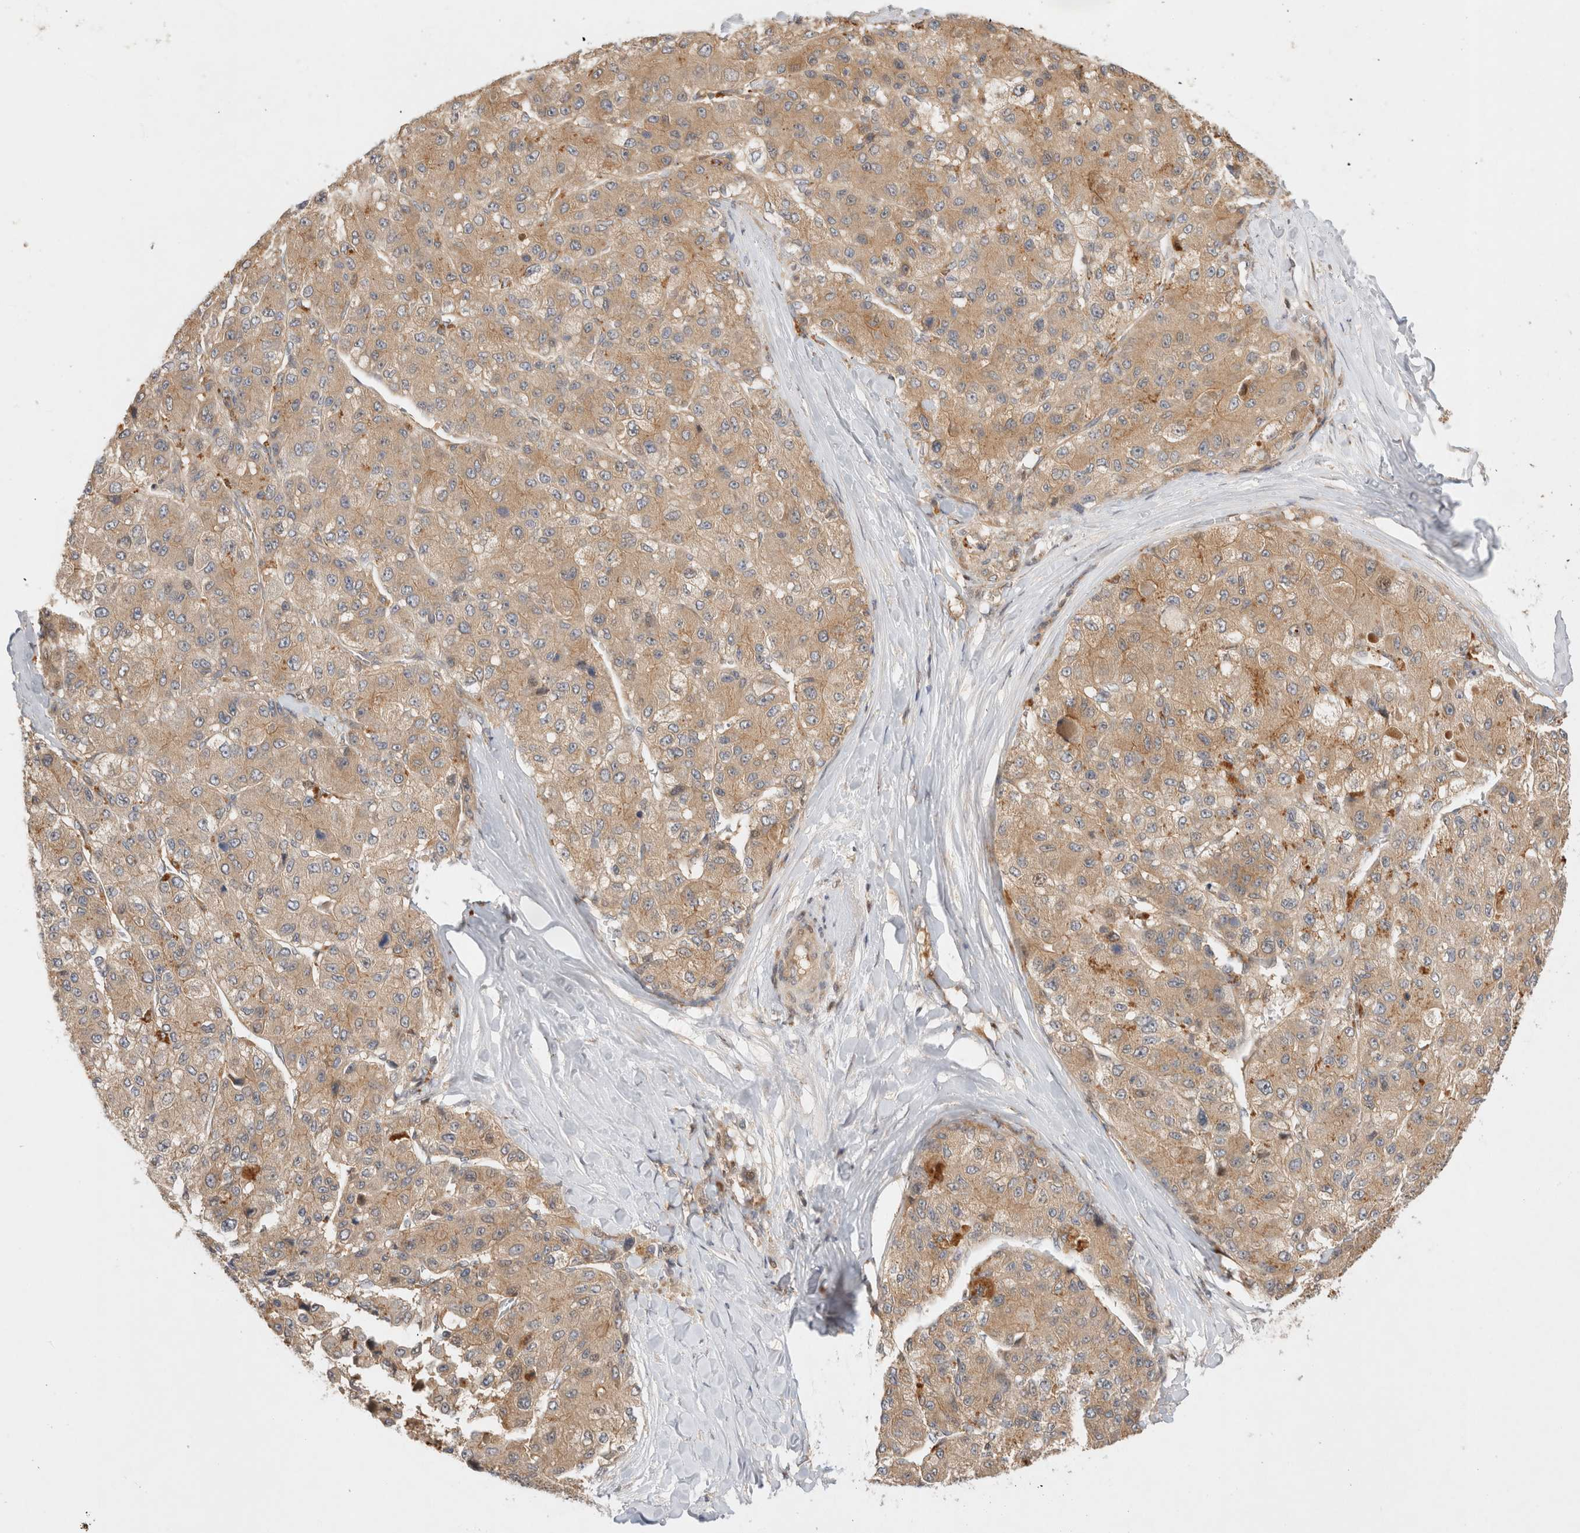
{"staining": {"intensity": "weak", "quantity": ">75%", "location": "cytoplasmic/membranous"}, "tissue": "liver cancer", "cell_type": "Tumor cells", "image_type": "cancer", "snomed": [{"axis": "morphology", "description": "Carcinoma, Hepatocellular, NOS"}, {"axis": "topography", "description": "Liver"}], "caption": "Protein staining of hepatocellular carcinoma (liver) tissue shows weak cytoplasmic/membranous staining in about >75% of tumor cells. (brown staining indicates protein expression, while blue staining denotes nuclei).", "gene": "HTT", "patient": {"sex": "male", "age": 80}}